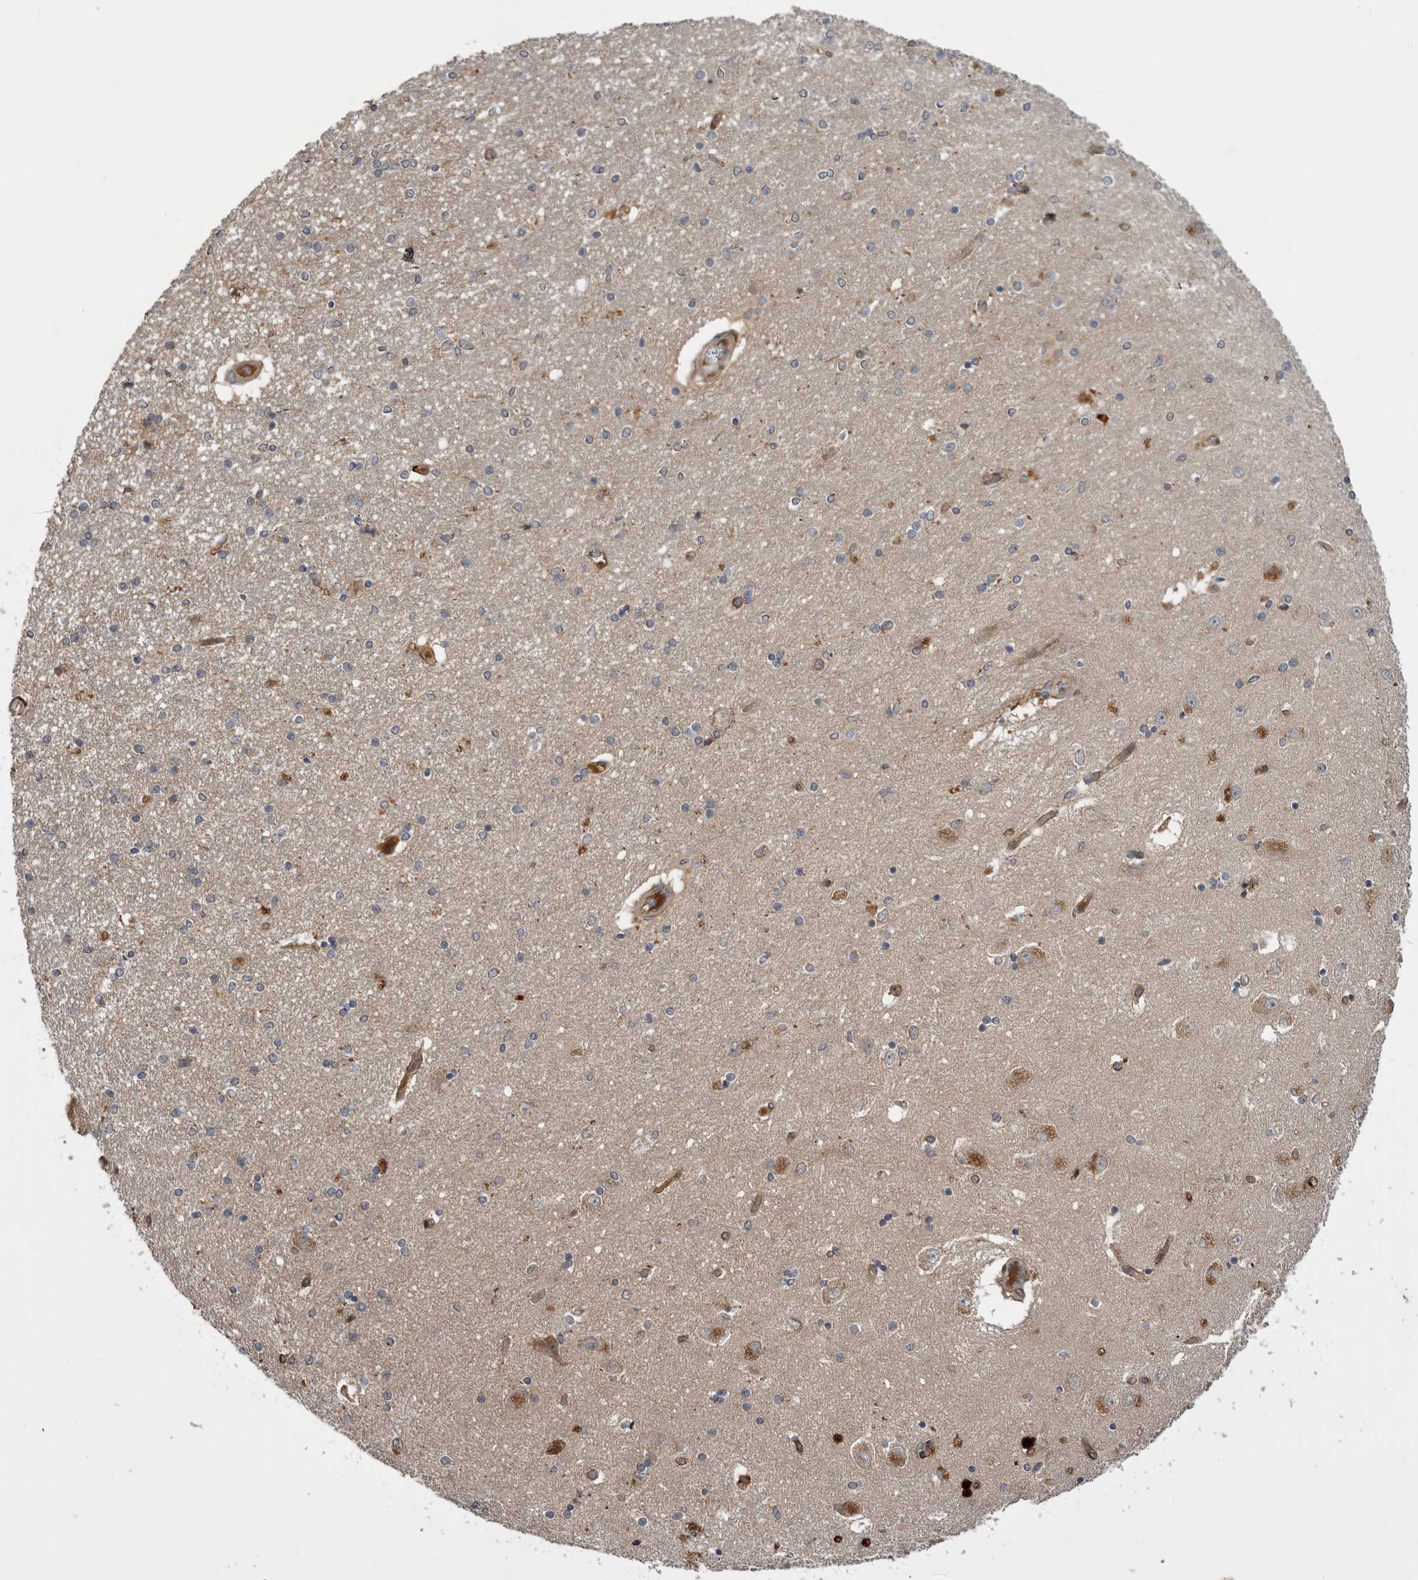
{"staining": {"intensity": "weak", "quantity": "<25%", "location": "cytoplasmic/membranous"}, "tissue": "hippocampus", "cell_type": "Glial cells", "image_type": "normal", "snomed": [{"axis": "morphology", "description": "Normal tissue, NOS"}, {"axis": "topography", "description": "Hippocampus"}], "caption": "Glial cells show no significant expression in benign hippocampus. (Stains: DAB (3,3'-diaminobenzidine) immunohistochemistry with hematoxylin counter stain, Microscopy: brightfield microscopy at high magnification).", "gene": "RAB3GAP2", "patient": {"sex": "female", "age": 54}}